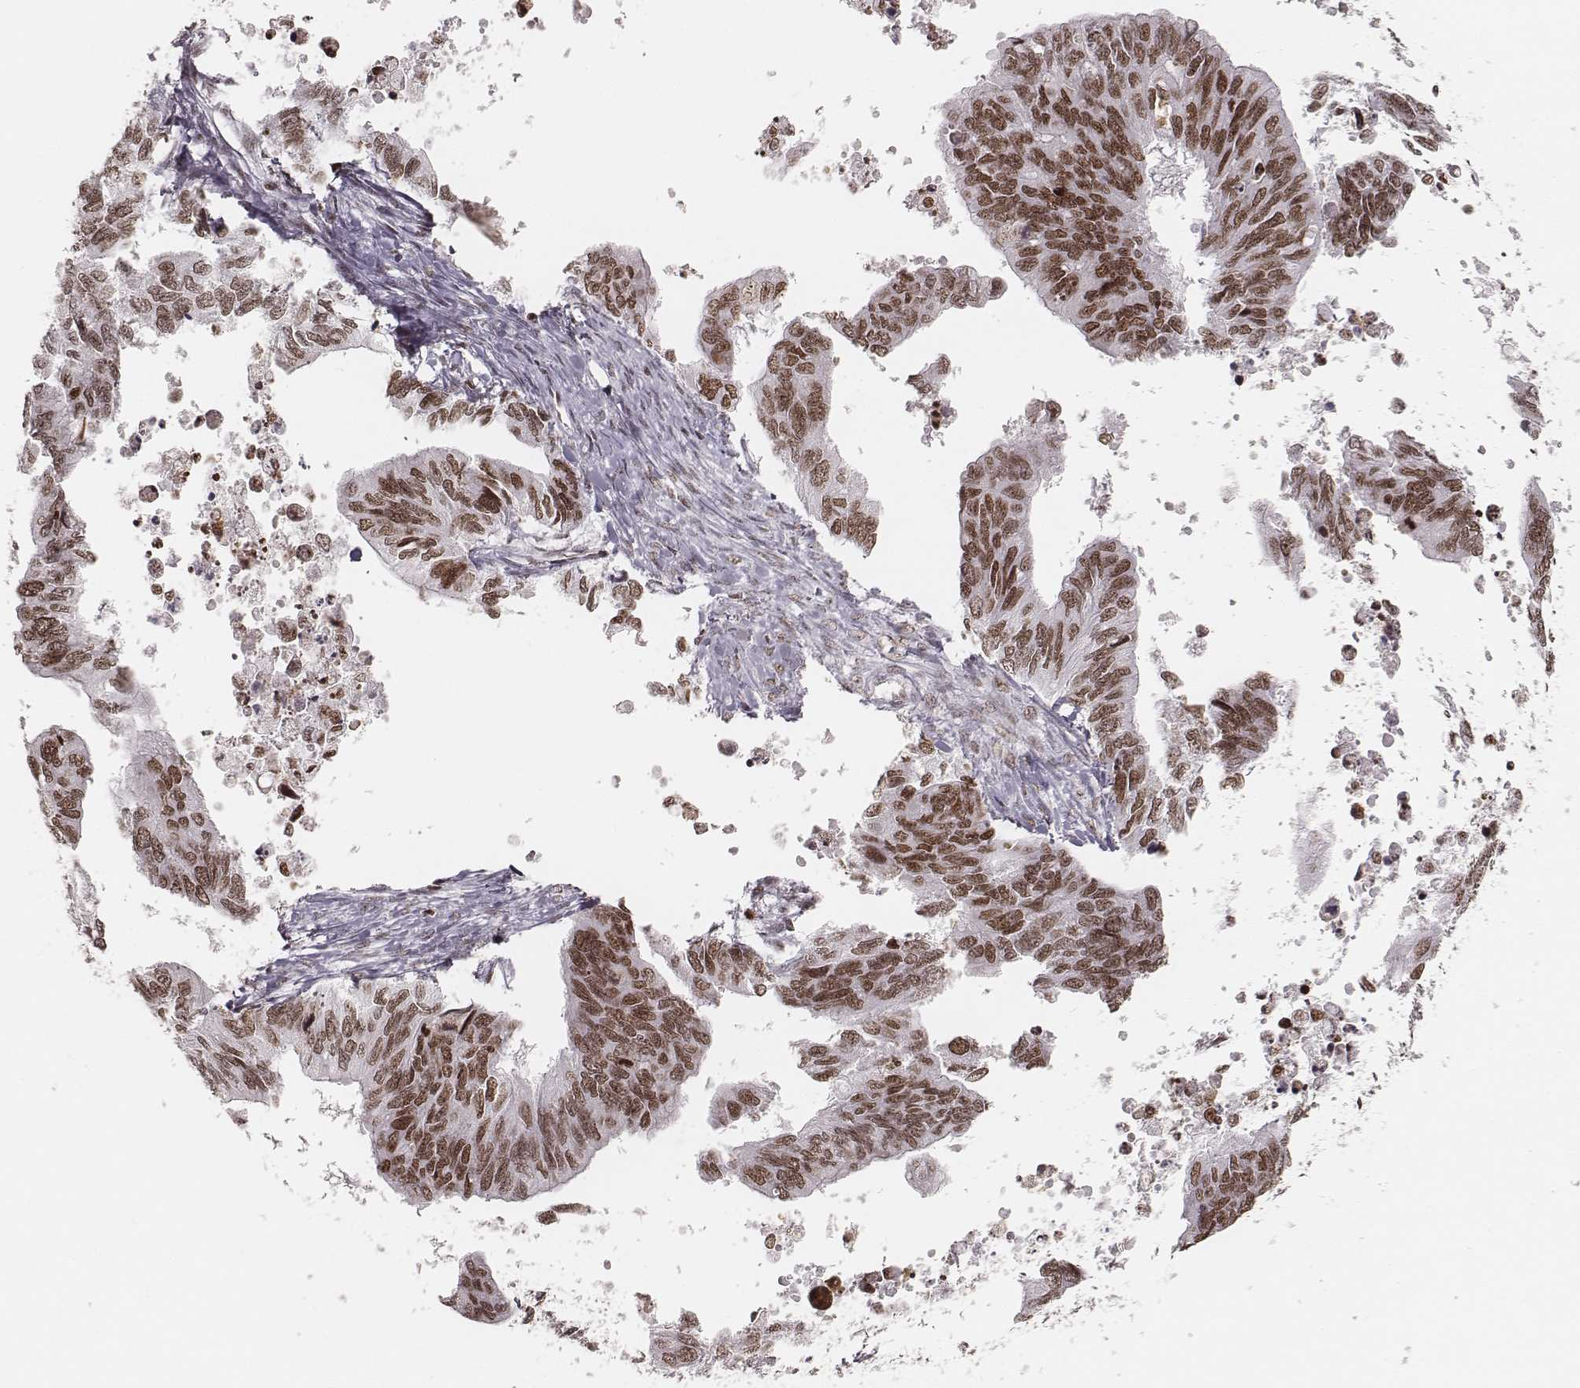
{"staining": {"intensity": "moderate", "quantity": ">75%", "location": "nuclear"}, "tissue": "ovarian cancer", "cell_type": "Tumor cells", "image_type": "cancer", "snomed": [{"axis": "morphology", "description": "Cystadenocarcinoma, mucinous, NOS"}, {"axis": "topography", "description": "Ovary"}], "caption": "Brown immunohistochemical staining in ovarian cancer demonstrates moderate nuclear expression in approximately >75% of tumor cells.", "gene": "PARP1", "patient": {"sex": "female", "age": 76}}